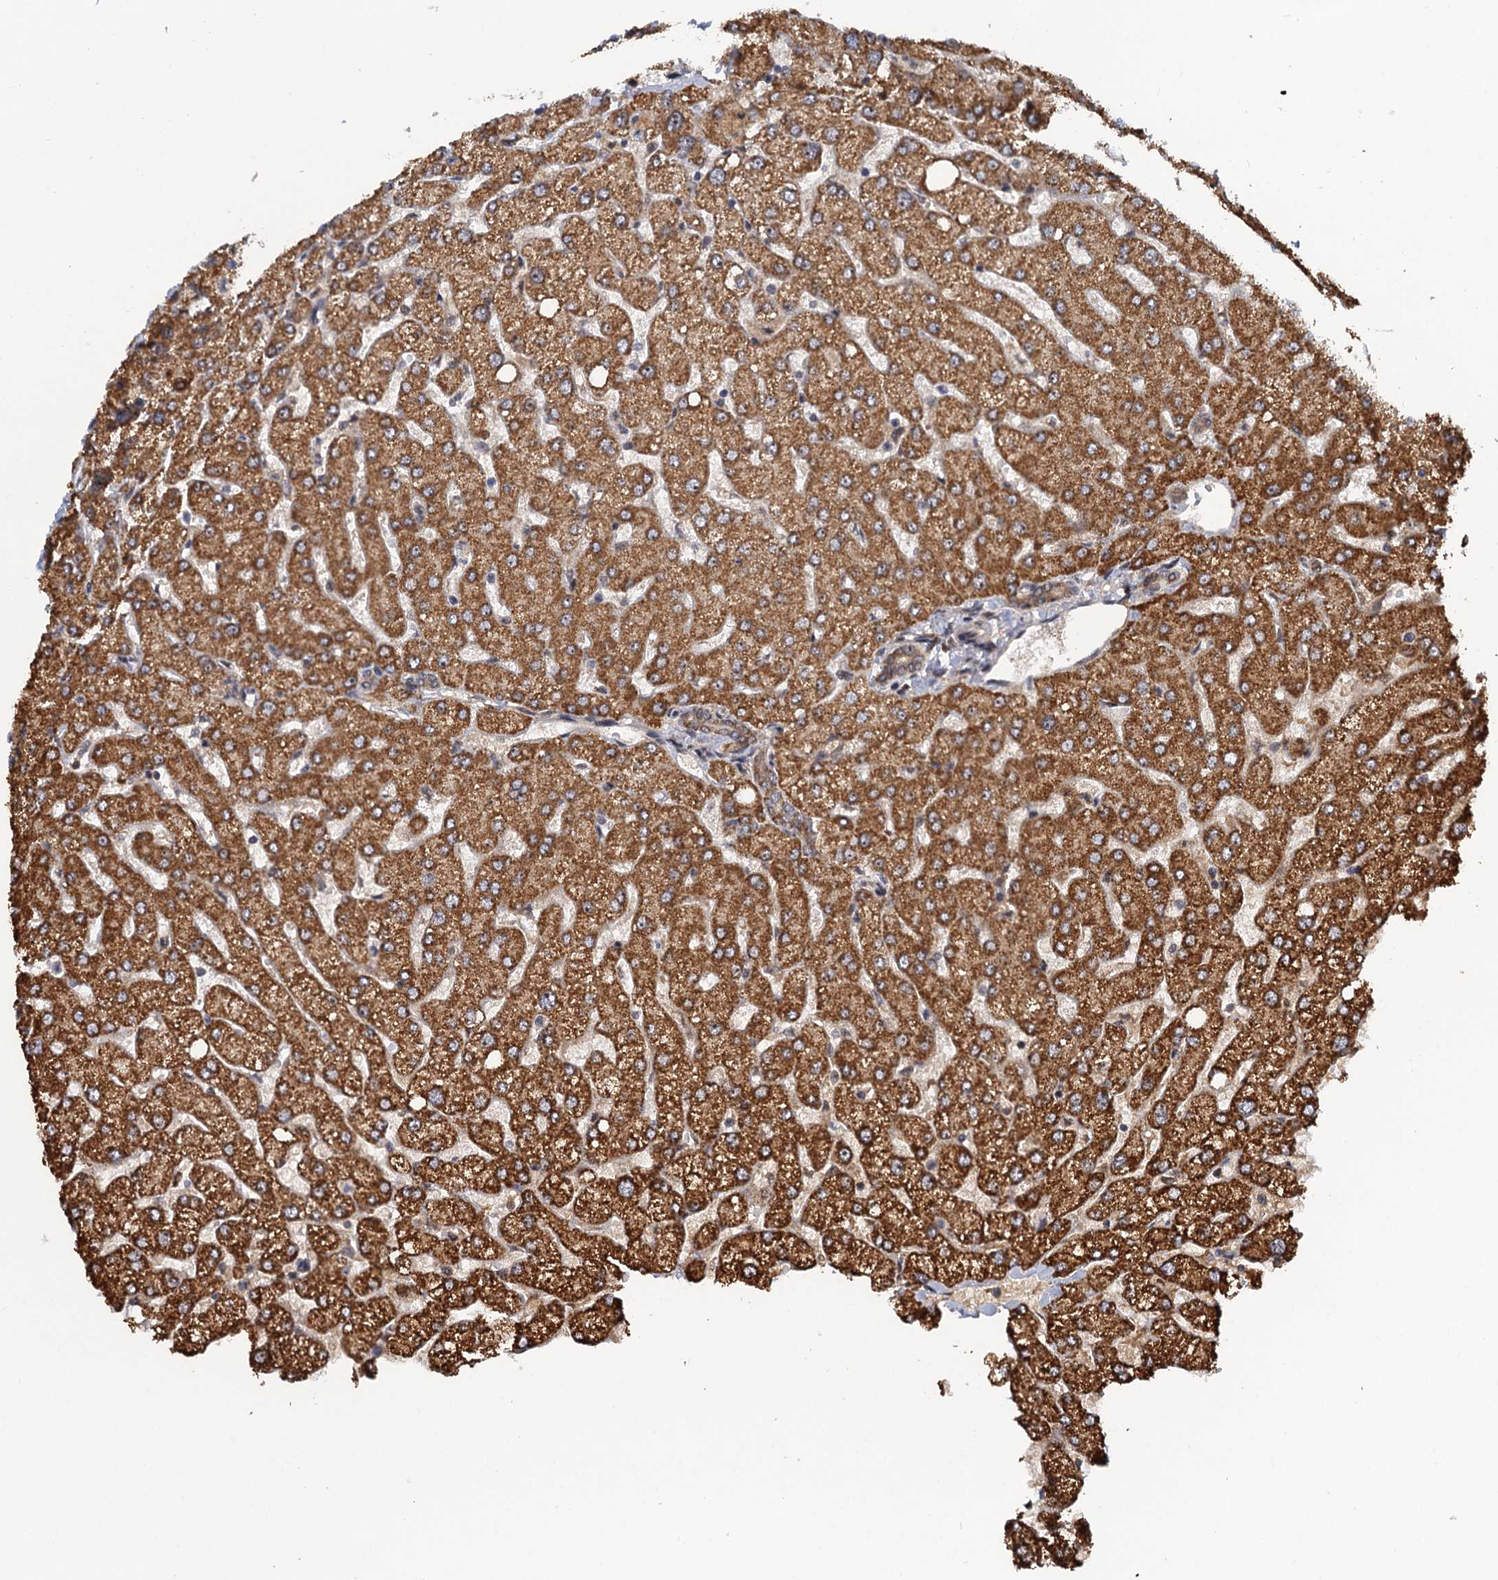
{"staining": {"intensity": "moderate", "quantity": "25%-75%", "location": "cytoplasmic/membranous"}, "tissue": "liver", "cell_type": "Cholangiocytes", "image_type": "normal", "snomed": [{"axis": "morphology", "description": "Normal tissue, NOS"}, {"axis": "topography", "description": "Liver"}], "caption": "DAB (3,3'-diaminobenzidine) immunohistochemical staining of normal human liver demonstrates moderate cytoplasmic/membranous protein expression in approximately 25%-75% of cholangiocytes. (DAB = brown stain, brightfield microscopy at high magnification).", "gene": "ZAR1L", "patient": {"sex": "female", "age": 54}}